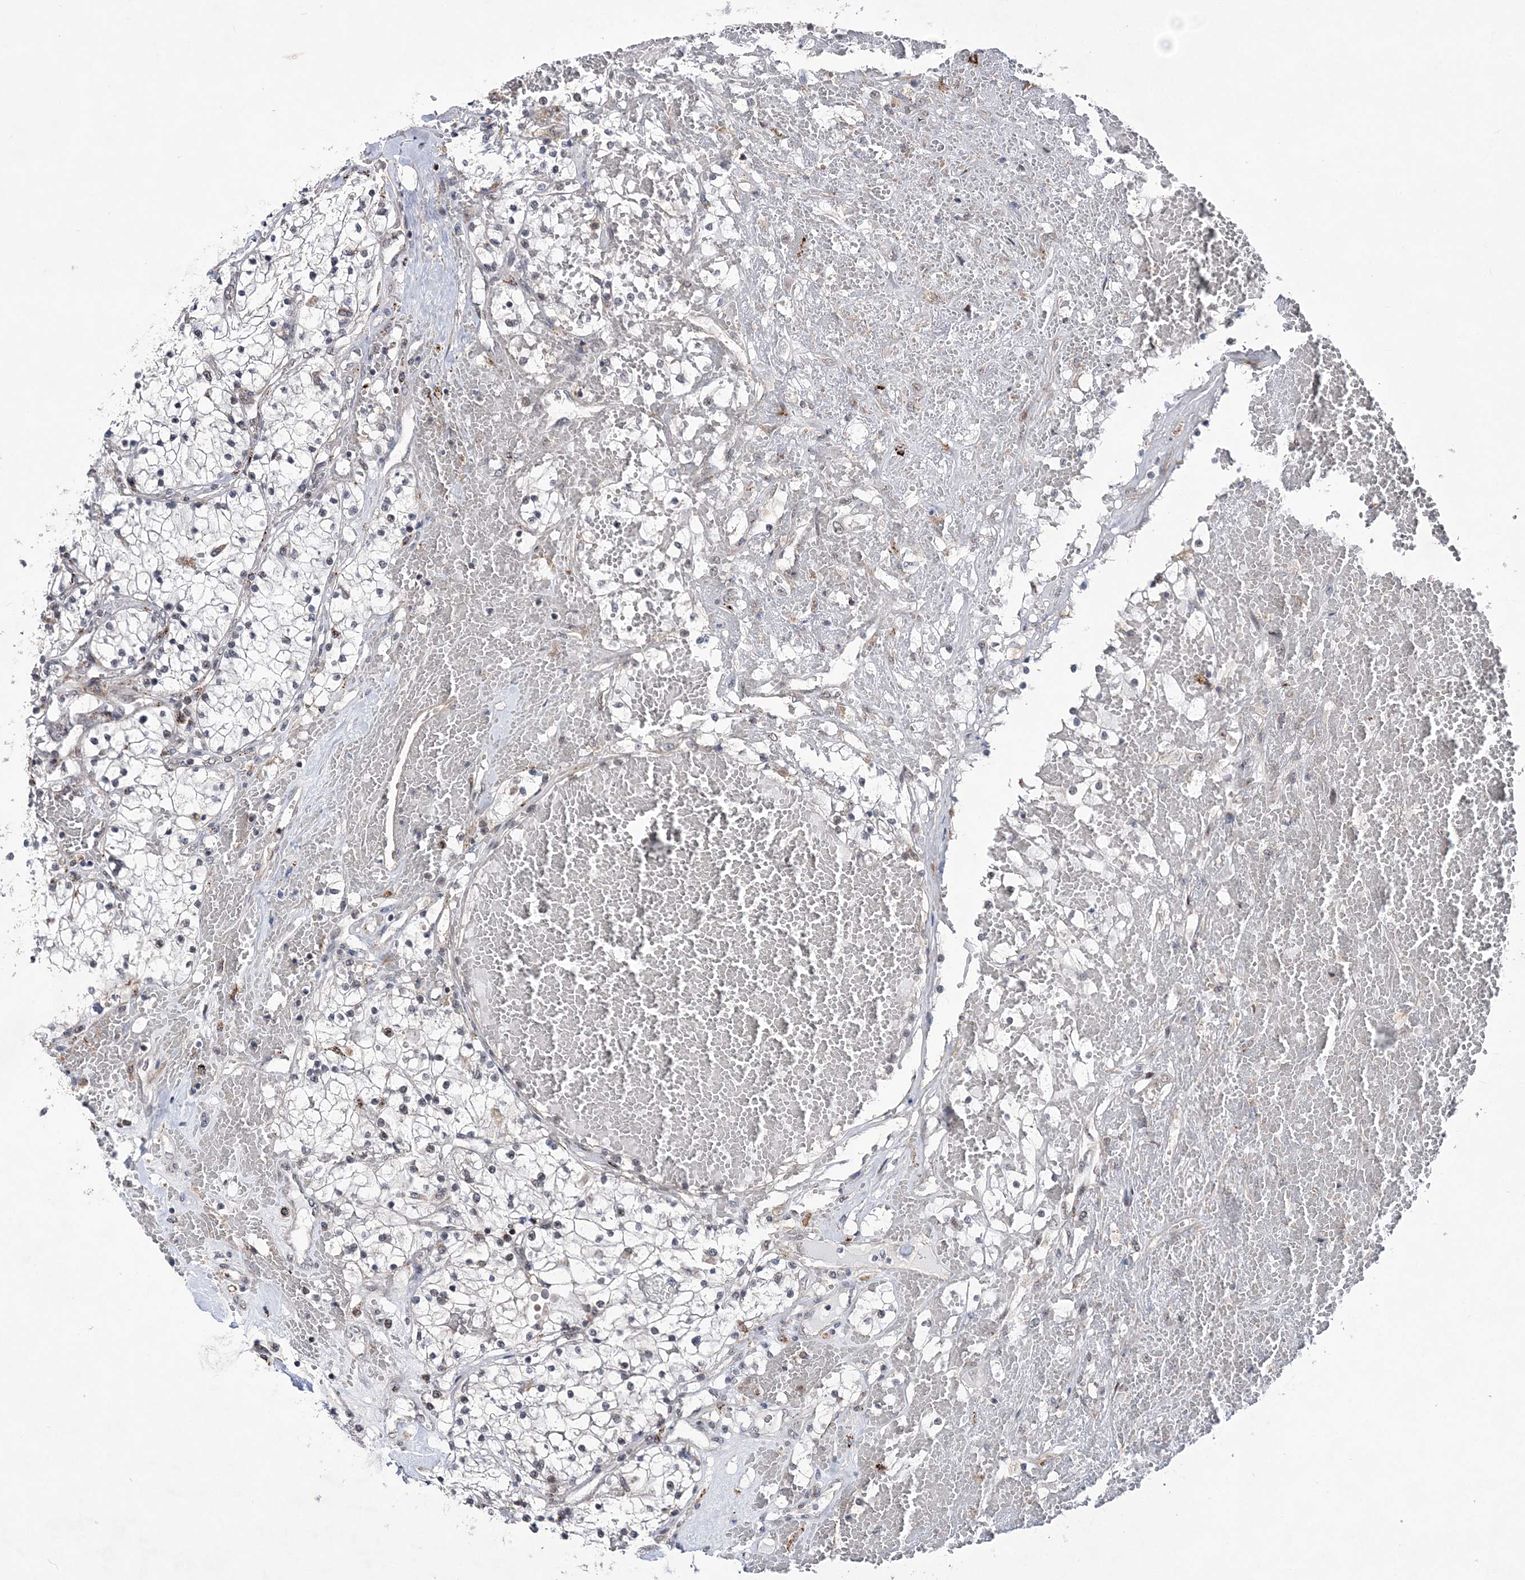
{"staining": {"intensity": "weak", "quantity": "<25%", "location": "nuclear"}, "tissue": "renal cancer", "cell_type": "Tumor cells", "image_type": "cancer", "snomed": [{"axis": "morphology", "description": "Normal tissue, NOS"}, {"axis": "morphology", "description": "Adenocarcinoma, NOS"}, {"axis": "topography", "description": "Kidney"}], "caption": "High magnification brightfield microscopy of renal cancer (adenocarcinoma) stained with DAB (brown) and counterstained with hematoxylin (blue): tumor cells show no significant staining.", "gene": "BOD1L1", "patient": {"sex": "male", "age": 68}}